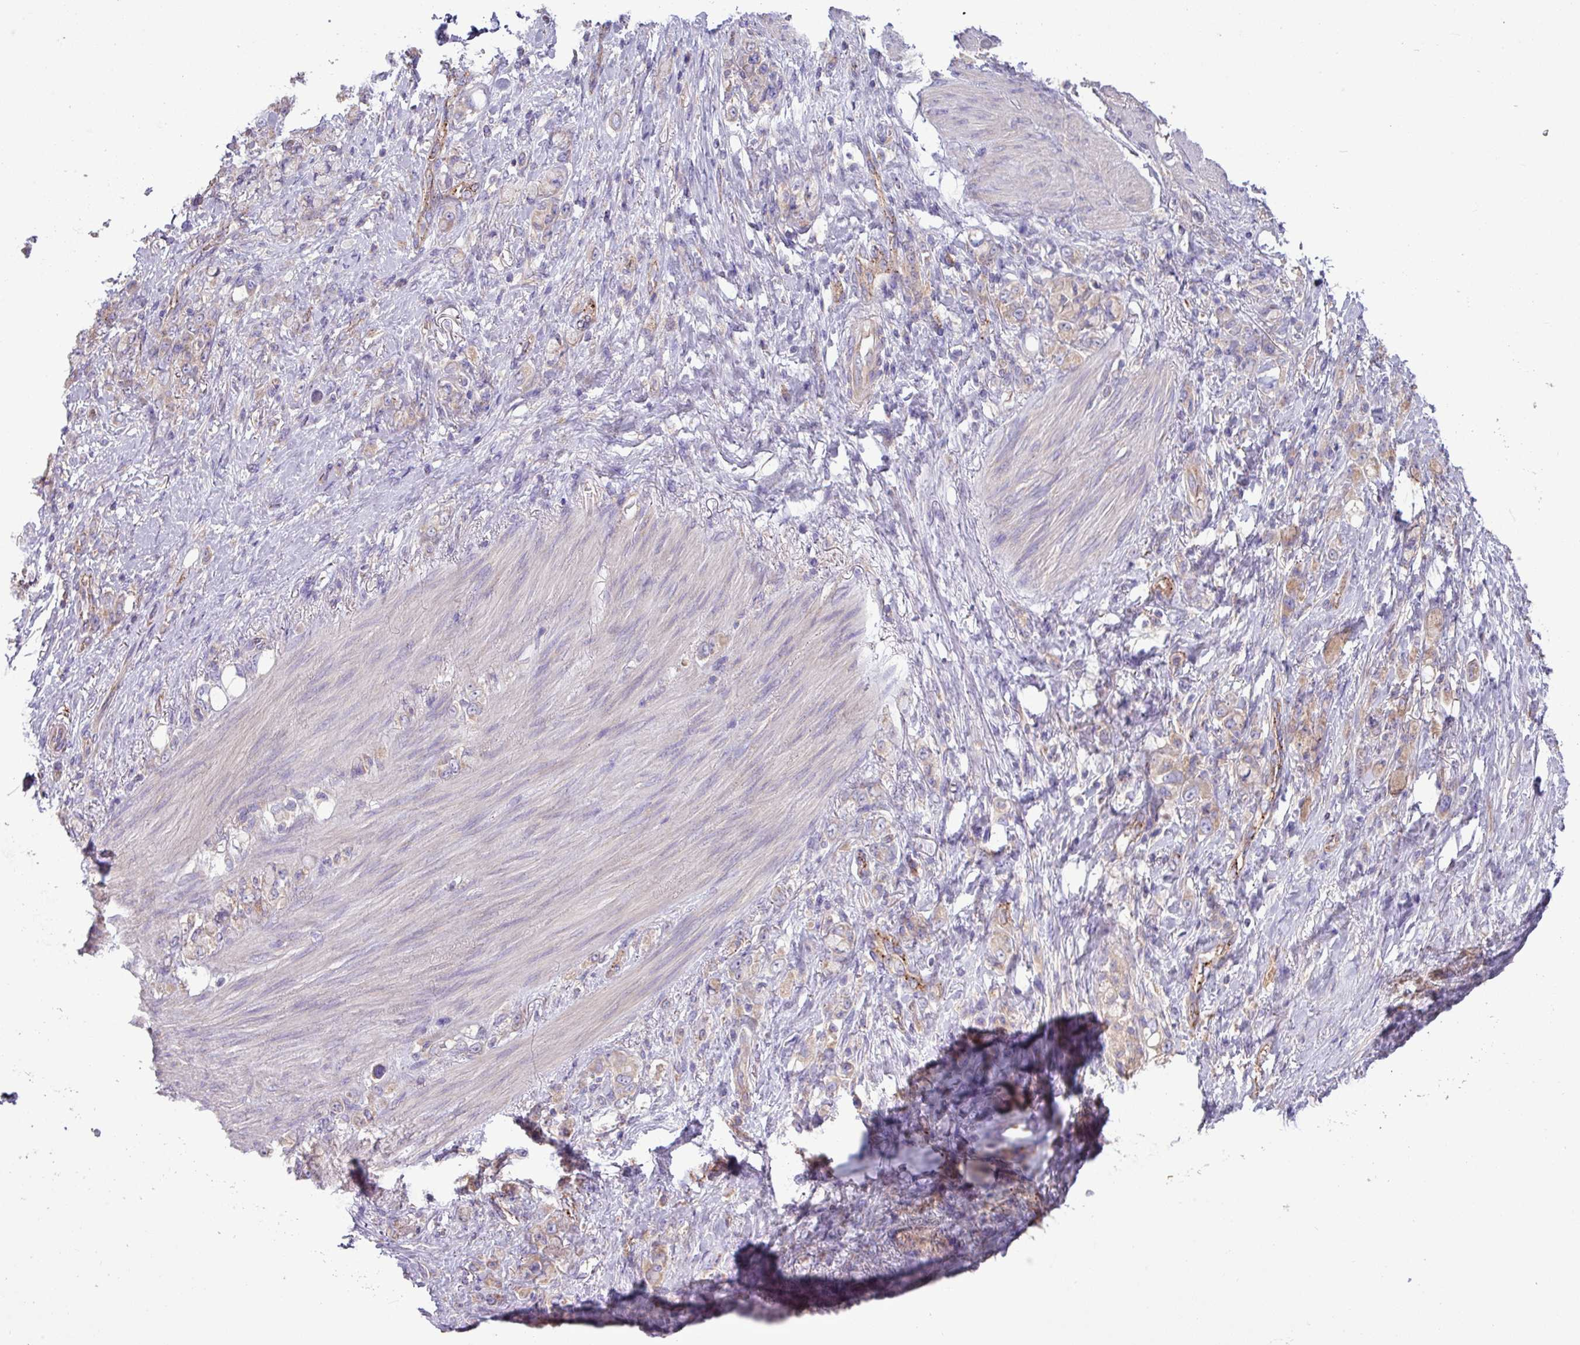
{"staining": {"intensity": "weak", "quantity": ">75%", "location": "cytoplasmic/membranous"}, "tissue": "stomach cancer", "cell_type": "Tumor cells", "image_type": "cancer", "snomed": [{"axis": "morphology", "description": "Normal tissue, NOS"}, {"axis": "morphology", "description": "Adenocarcinoma, NOS"}, {"axis": "topography", "description": "Stomach"}], "caption": "Immunohistochemistry (IHC) (DAB) staining of human stomach cancer displays weak cytoplasmic/membranous protein positivity in approximately >75% of tumor cells.", "gene": "PPM1J", "patient": {"sex": "female", "age": 79}}